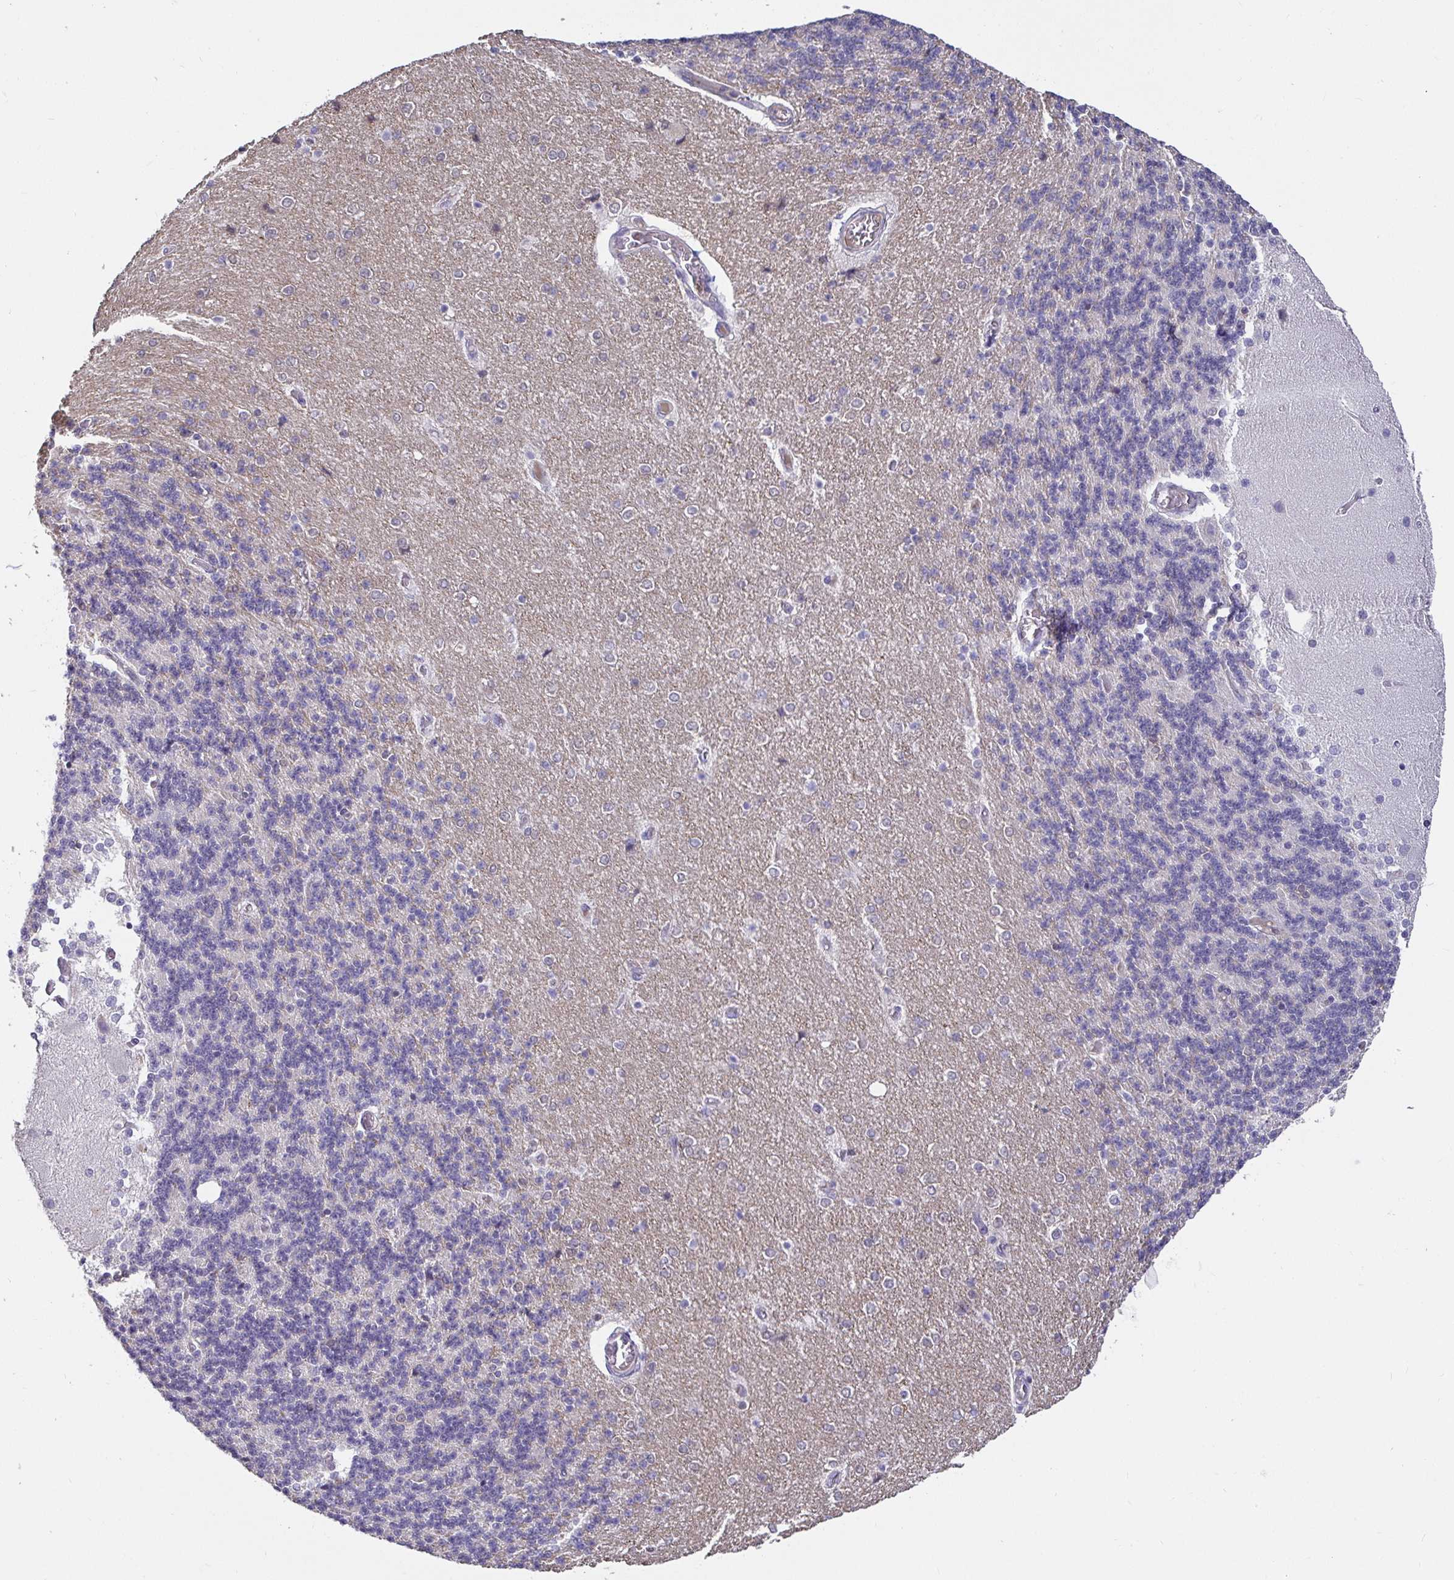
{"staining": {"intensity": "negative", "quantity": "none", "location": "none"}, "tissue": "cerebellum", "cell_type": "Cells in granular layer", "image_type": "normal", "snomed": [{"axis": "morphology", "description": "Normal tissue, NOS"}, {"axis": "topography", "description": "Cerebellum"}], "caption": "Immunohistochemistry (IHC) of unremarkable cerebellum shows no positivity in cells in granular layer. The staining was performed using DAB (3,3'-diaminobenzidine) to visualize the protein expression in brown, while the nuclei were stained in blue with hematoxylin (Magnification: 20x).", "gene": "ANLN", "patient": {"sex": "female", "age": 54}}